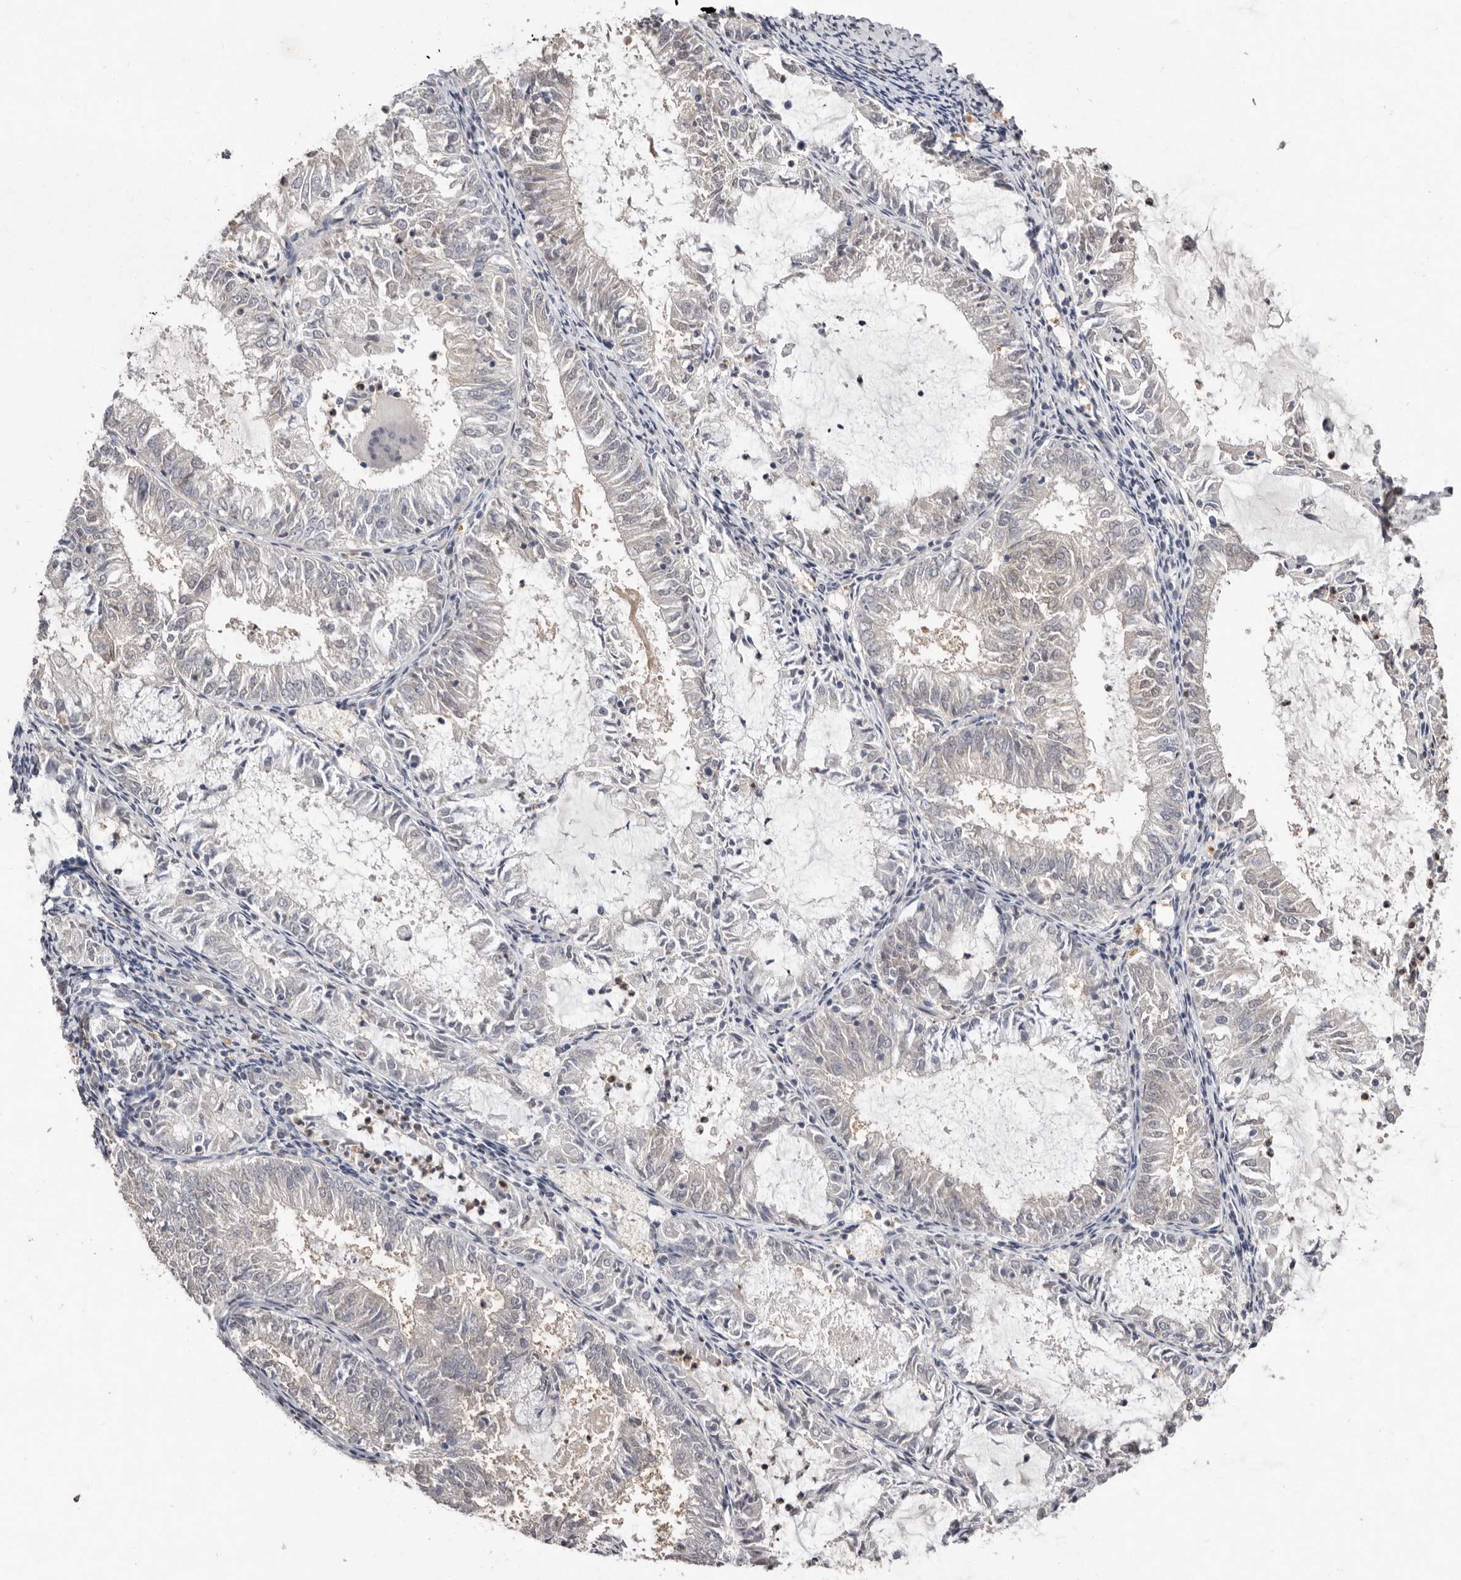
{"staining": {"intensity": "negative", "quantity": "none", "location": "none"}, "tissue": "endometrial cancer", "cell_type": "Tumor cells", "image_type": "cancer", "snomed": [{"axis": "morphology", "description": "Adenocarcinoma, NOS"}, {"axis": "topography", "description": "Endometrium"}], "caption": "DAB immunohistochemical staining of endometrial cancer (adenocarcinoma) exhibits no significant expression in tumor cells.", "gene": "SULT1E1", "patient": {"sex": "female", "age": 57}}